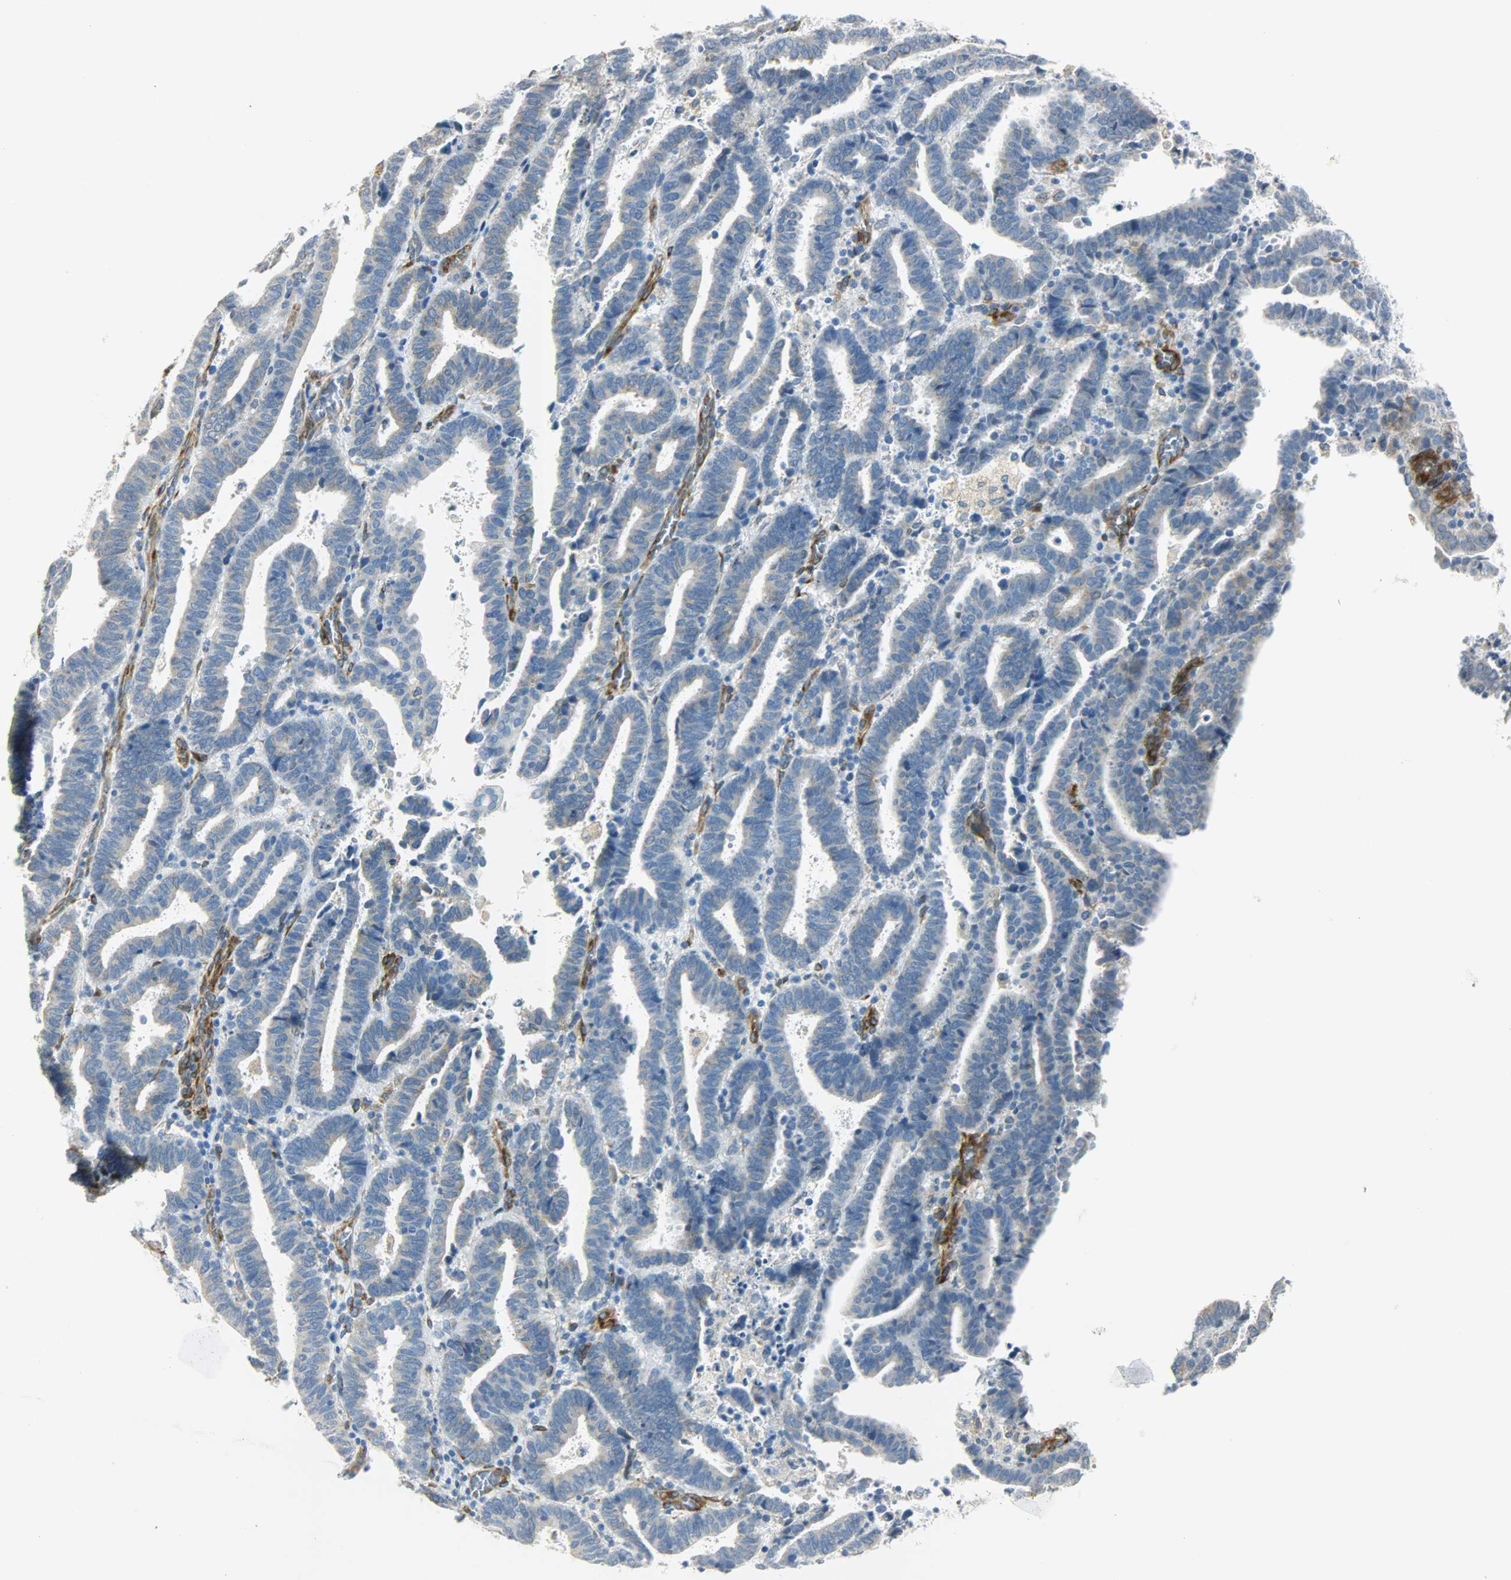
{"staining": {"intensity": "weak", "quantity": "25%-75%", "location": "cytoplasmic/membranous"}, "tissue": "endometrial cancer", "cell_type": "Tumor cells", "image_type": "cancer", "snomed": [{"axis": "morphology", "description": "Adenocarcinoma, NOS"}, {"axis": "topography", "description": "Uterus"}], "caption": "Weak cytoplasmic/membranous staining for a protein is seen in approximately 25%-75% of tumor cells of endometrial adenocarcinoma using immunohistochemistry.", "gene": "PKD2", "patient": {"sex": "female", "age": 83}}